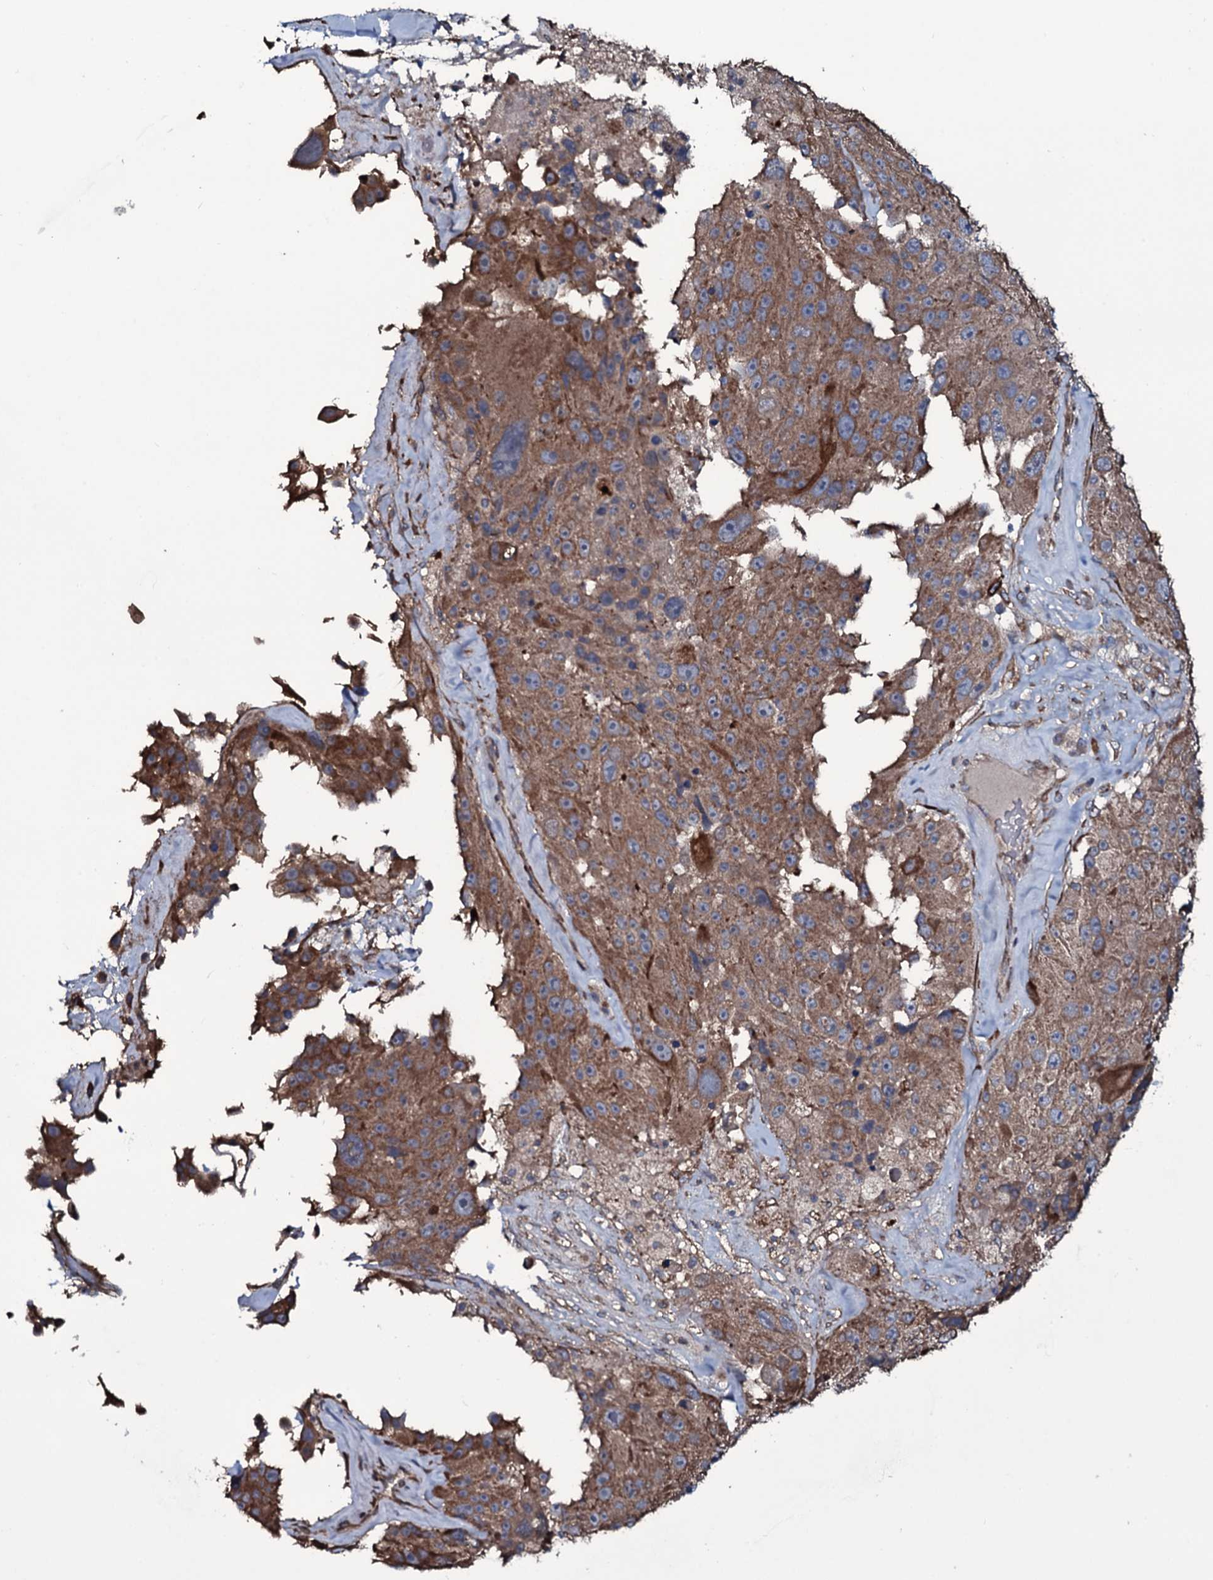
{"staining": {"intensity": "moderate", "quantity": ">75%", "location": "cytoplasmic/membranous"}, "tissue": "melanoma", "cell_type": "Tumor cells", "image_type": "cancer", "snomed": [{"axis": "morphology", "description": "Malignant melanoma, Metastatic site"}, {"axis": "topography", "description": "Lymph node"}], "caption": "An immunohistochemistry (IHC) histopathology image of neoplastic tissue is shown. Protein staining in brown highlights moderate cytoplasmic/membranous positivity in malignant melanoma (metastatic site) within tumor cells. (brown staining indicates protein expression, while blue staining denotes nuclei).", "gene": "WIPF3", "patient": {"sex": "male", "age": 62}}